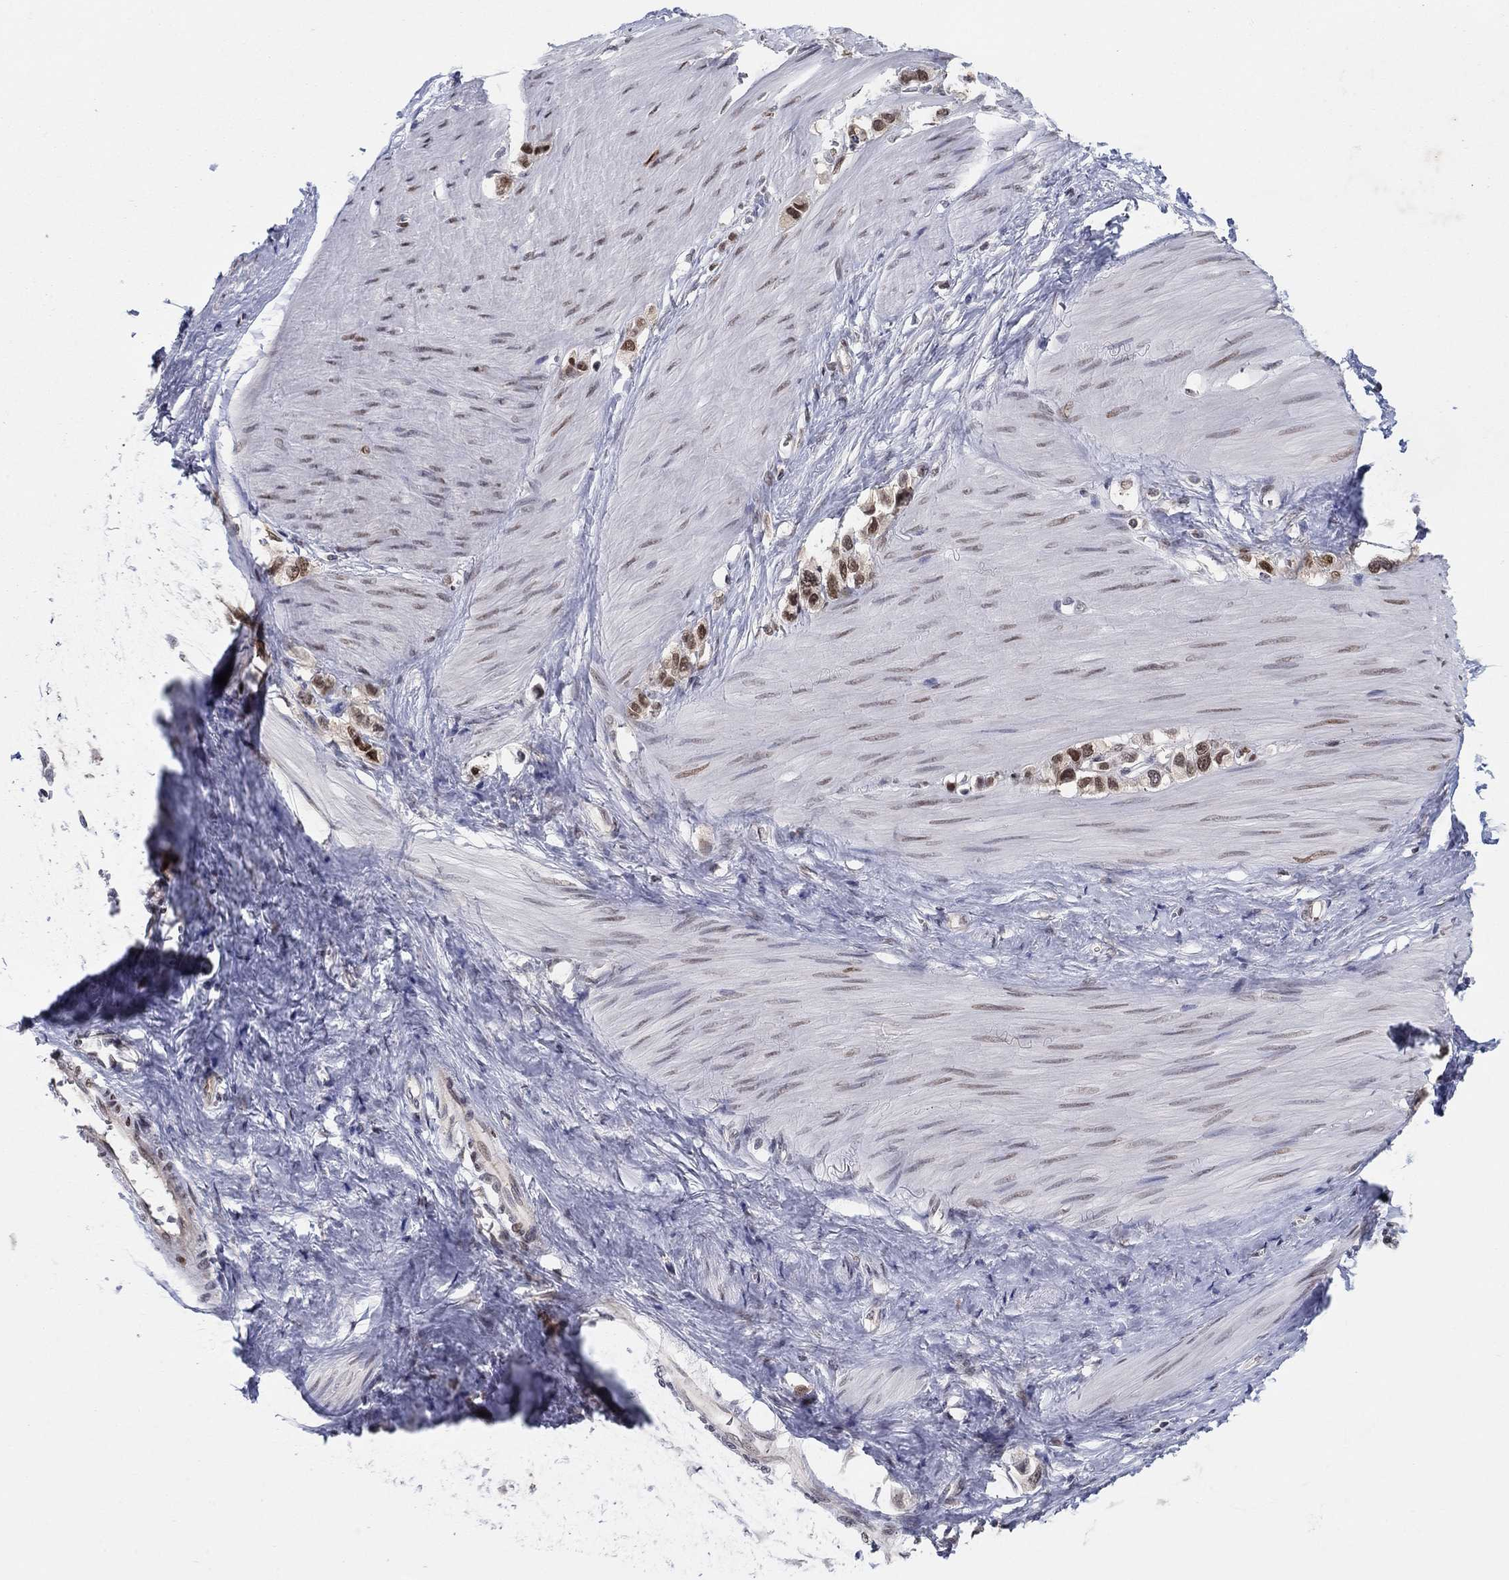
{"staining": {"intensity": "strong", "quantity": "25%-75%", "location": "nuclear"}, "tissue": "stomach cancer", "cell_type": "Tumor cells", "image_type": "cancer", "snomed": [{"axis": "morphology", "description": "Normal tissue, NOS"}, {"axis": "morphology", "description": "Adenocarcinoma, NOS"}, {"axis": "morphology", "description": "Adenocarcinoma, High grade"}, {"axis": "topography", "description": "Stomach, upper"}, {"axis": "topography", "description": "Stomach"}], "caption": "Tumor cells reveal strong nuclear expression in about 25%-75% of cells in adenocarcinoma (high-grade) (stomach).", "gene": "CENPE", "patient": {"sex": "female", "age": 65}}